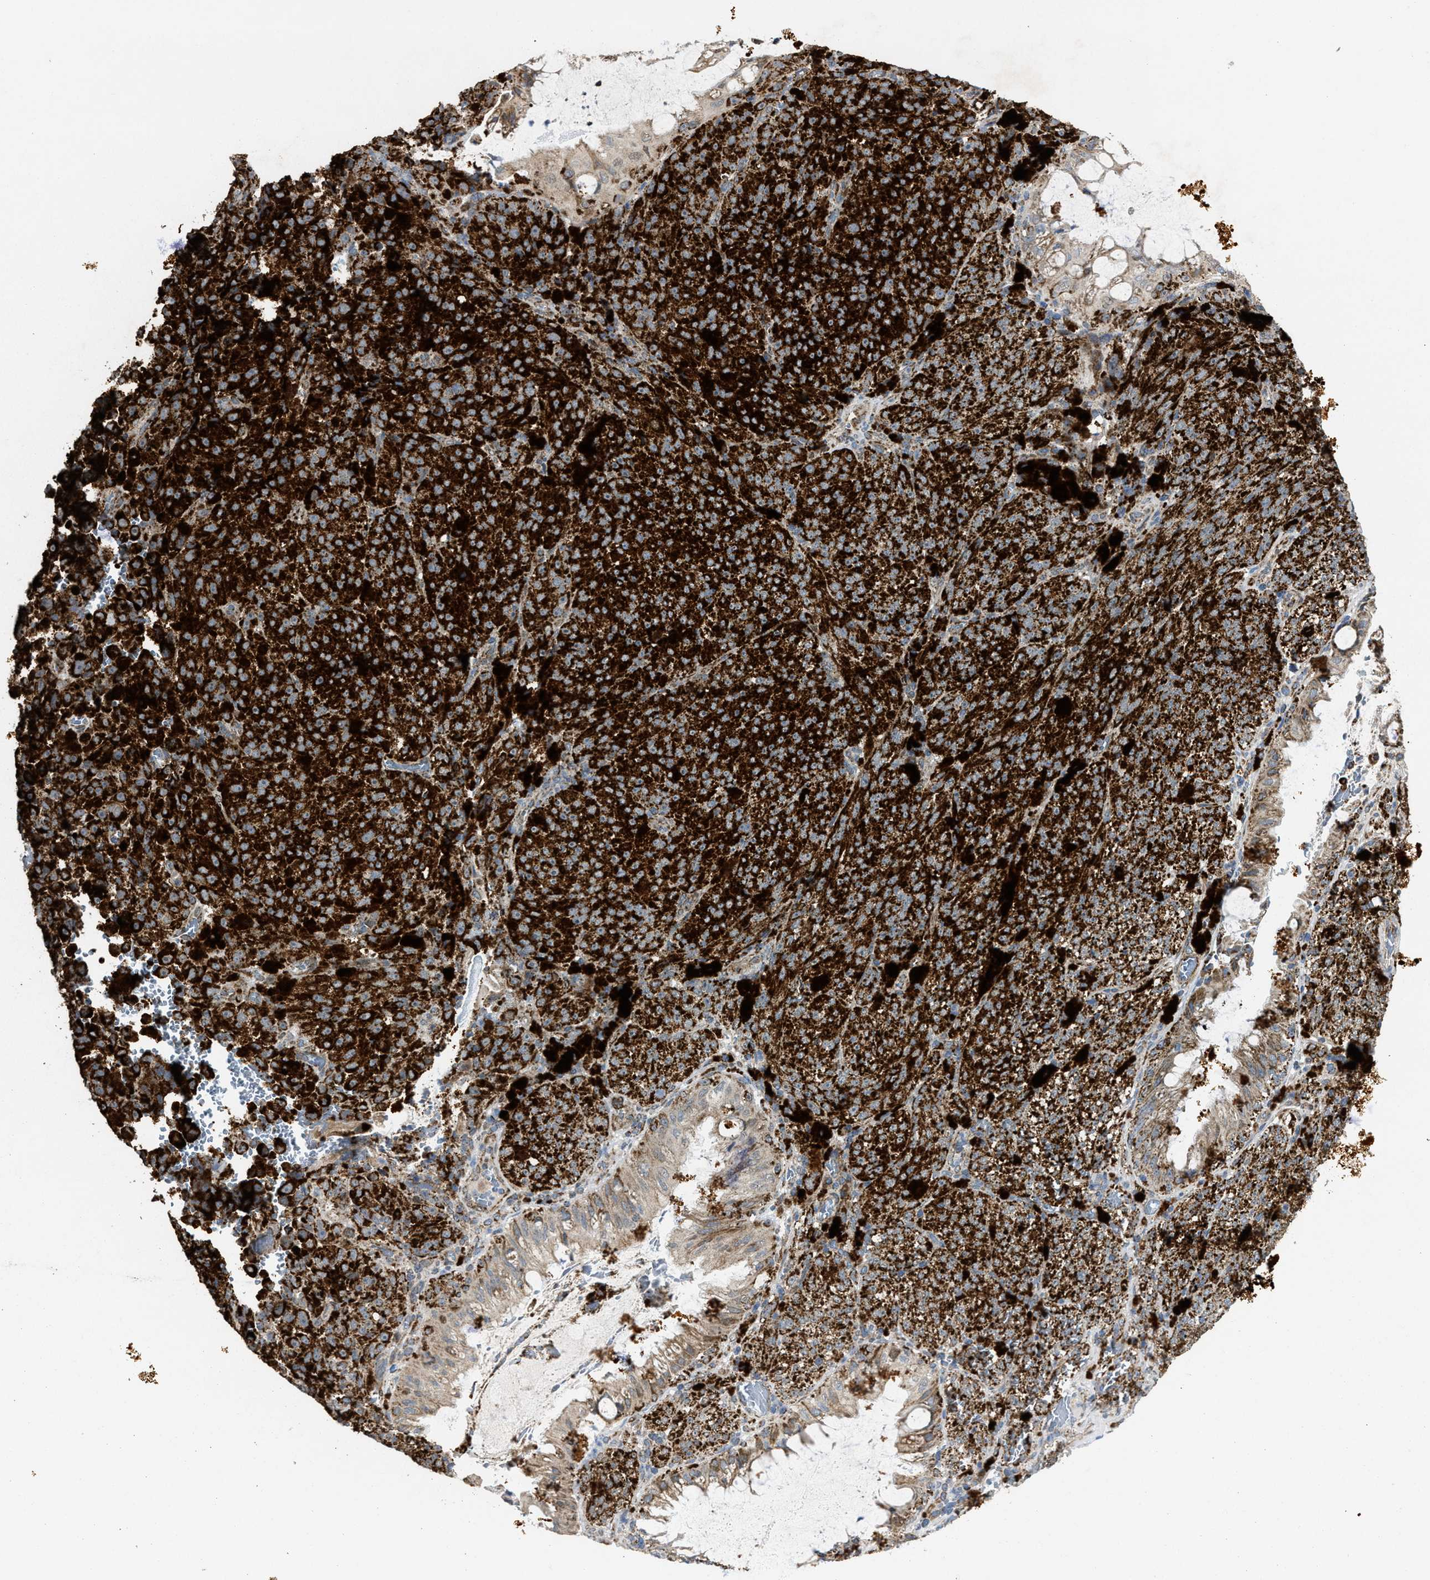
{"staining": {"intensity": "strong", "quantity": ">75%", "location": "cytoplasmic/membranous"}, "tissue": "melanoma", "cell_type": "Tumor cells", "image_type": "cancer", "snomed": [{"axis": "morphology", "description": "Malignant melanoma, NOS"}, {"axis": "topography", "description": "Rectum"}], "caption": "Strong cytoplasmic/membranous expression for a protein is appreciated in about >75% of tumor cells of melanoma using immunohistochemistry (IHC).", "gene": "TACO1", "patient": {"sex": "female", "age": 81}}